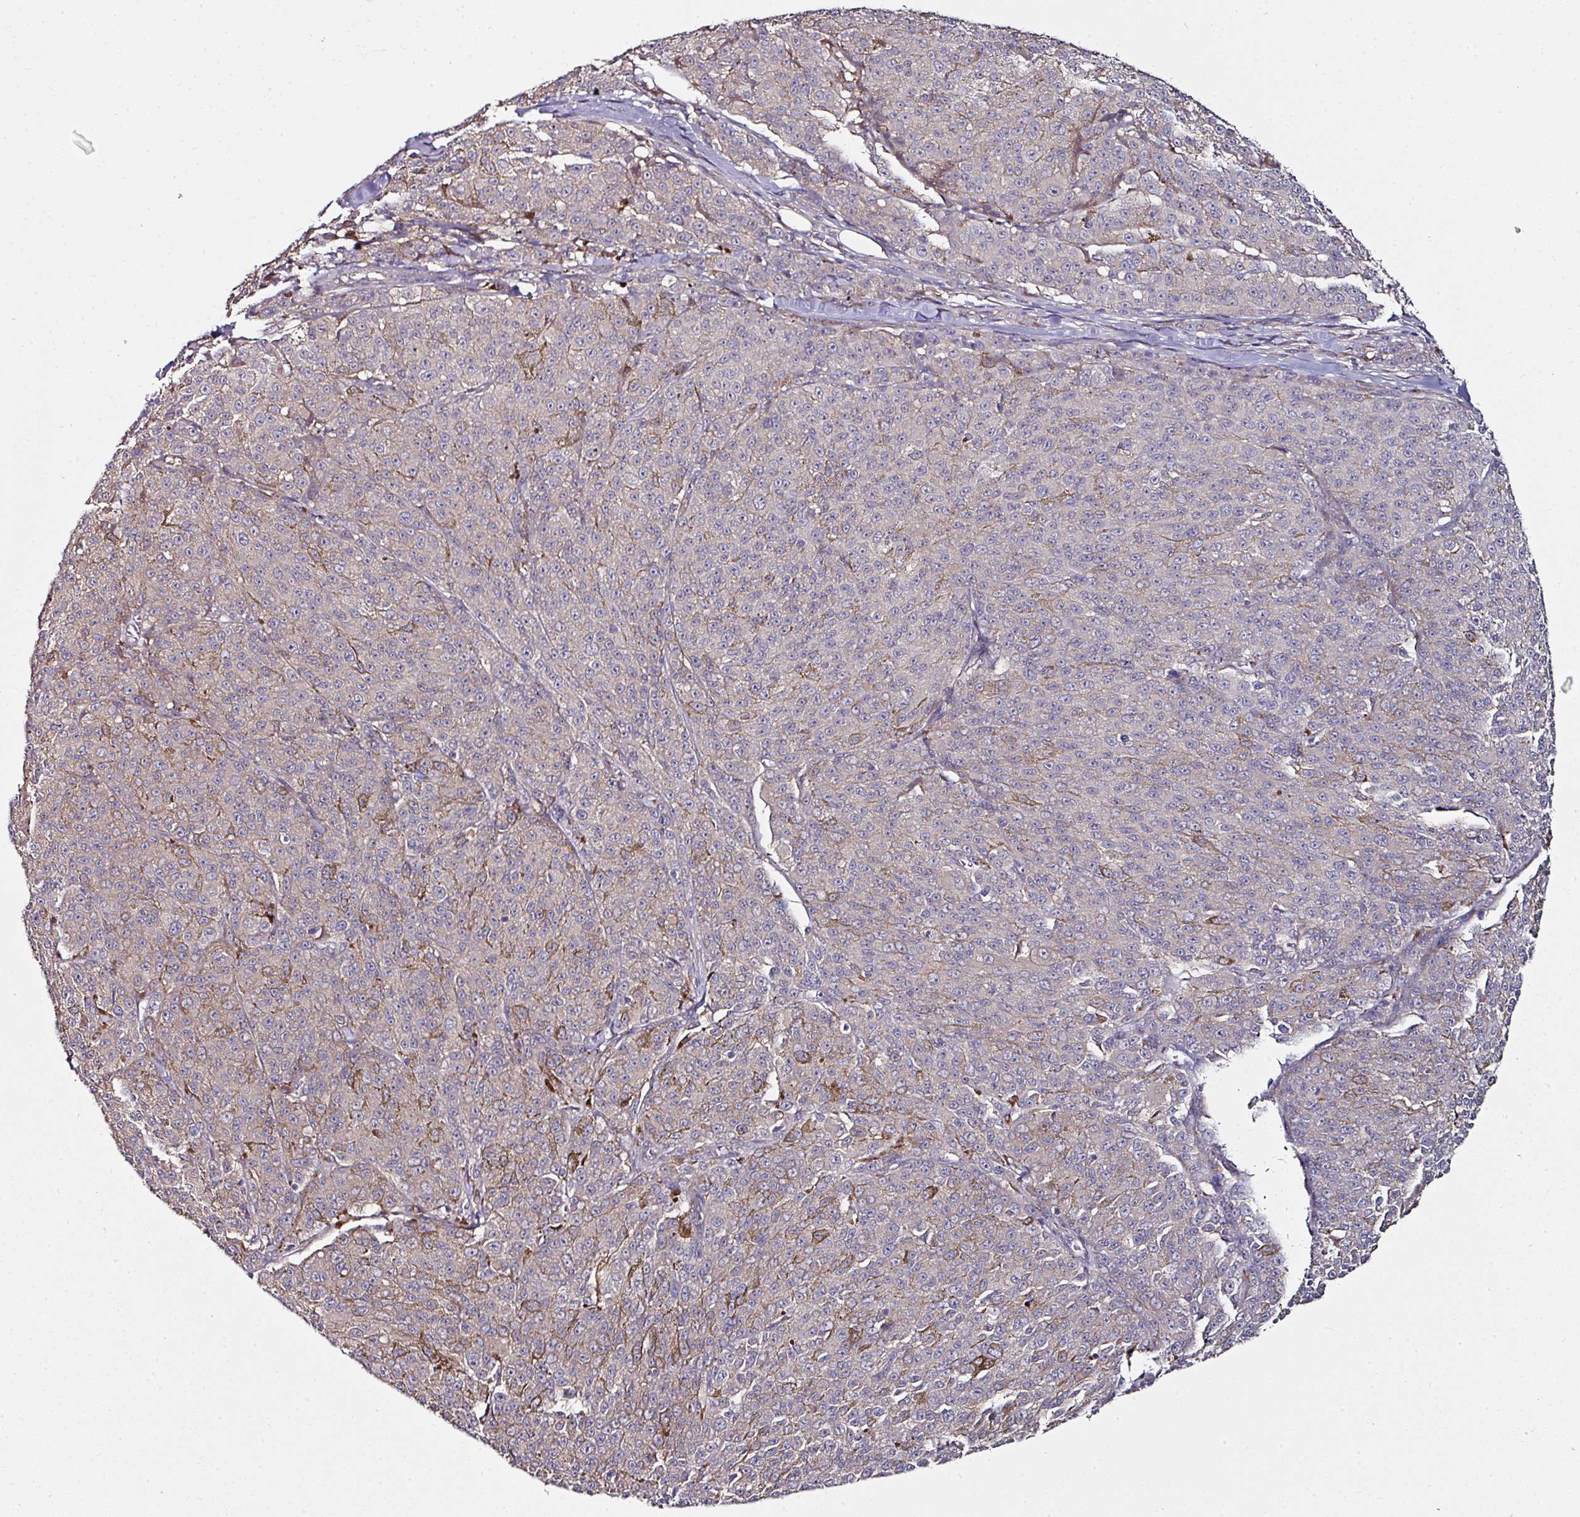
{"staining": {"intensity": "moderate", "quantity": "<25%", "location": "cytoplasmic/membranous"}, "tissue": "melanoma", "cell_type": "Tumor cells", "image_type": "cancer", "snomed": [{"axis": "morphology", "description": "Malignant melanoma, NOS"}, {"axis": "topography", "description": "Skin"}], "caption": "Melanoma tissue exhibits moderate cytoplasmic/membranous expression in about <25% of tumor cells", "gene": "CTDSP2", "patient": {"sex": "female", "age": 52}}